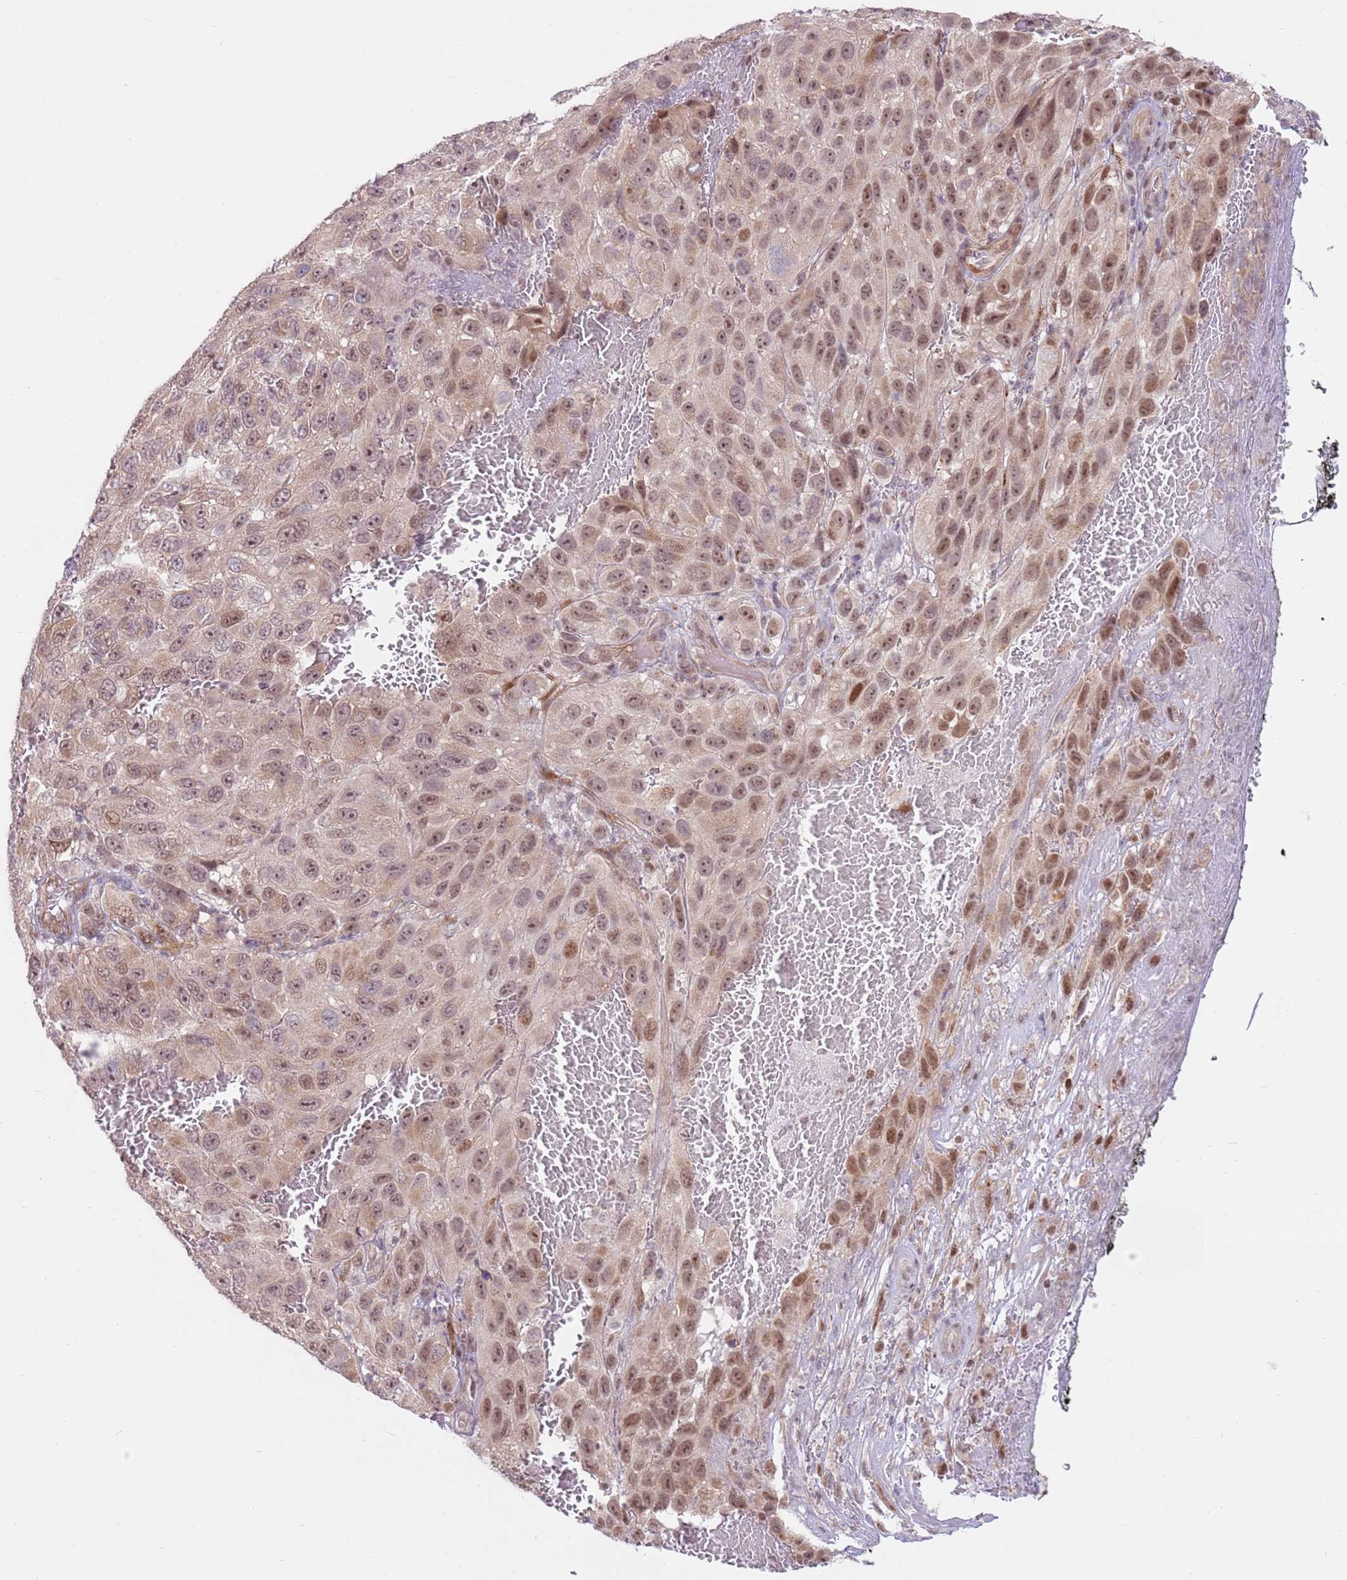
{"staining": {"intensity": "moderate", "quantity": ">75%", "location": "nuclear"}, "tissue": "melanoma", "cell_type": "Tumor cells", "image_type": "cancer", "snomed": [{"axis": "morphology", "description": "Normal tissue, NOS"}, {"axis": "morphology", "description": "Malignant melanoma, NOS"}, {"axis": "topography", "description": "Skin"}], "caption": "This histopathology image demonstrates immunohistochemistry staining of melanoma, with medium moderate nuclear staining in approximately >75% of tumor cells.", "gene": "DCAF4", "patient": {"sex": "female", "age": 96}}